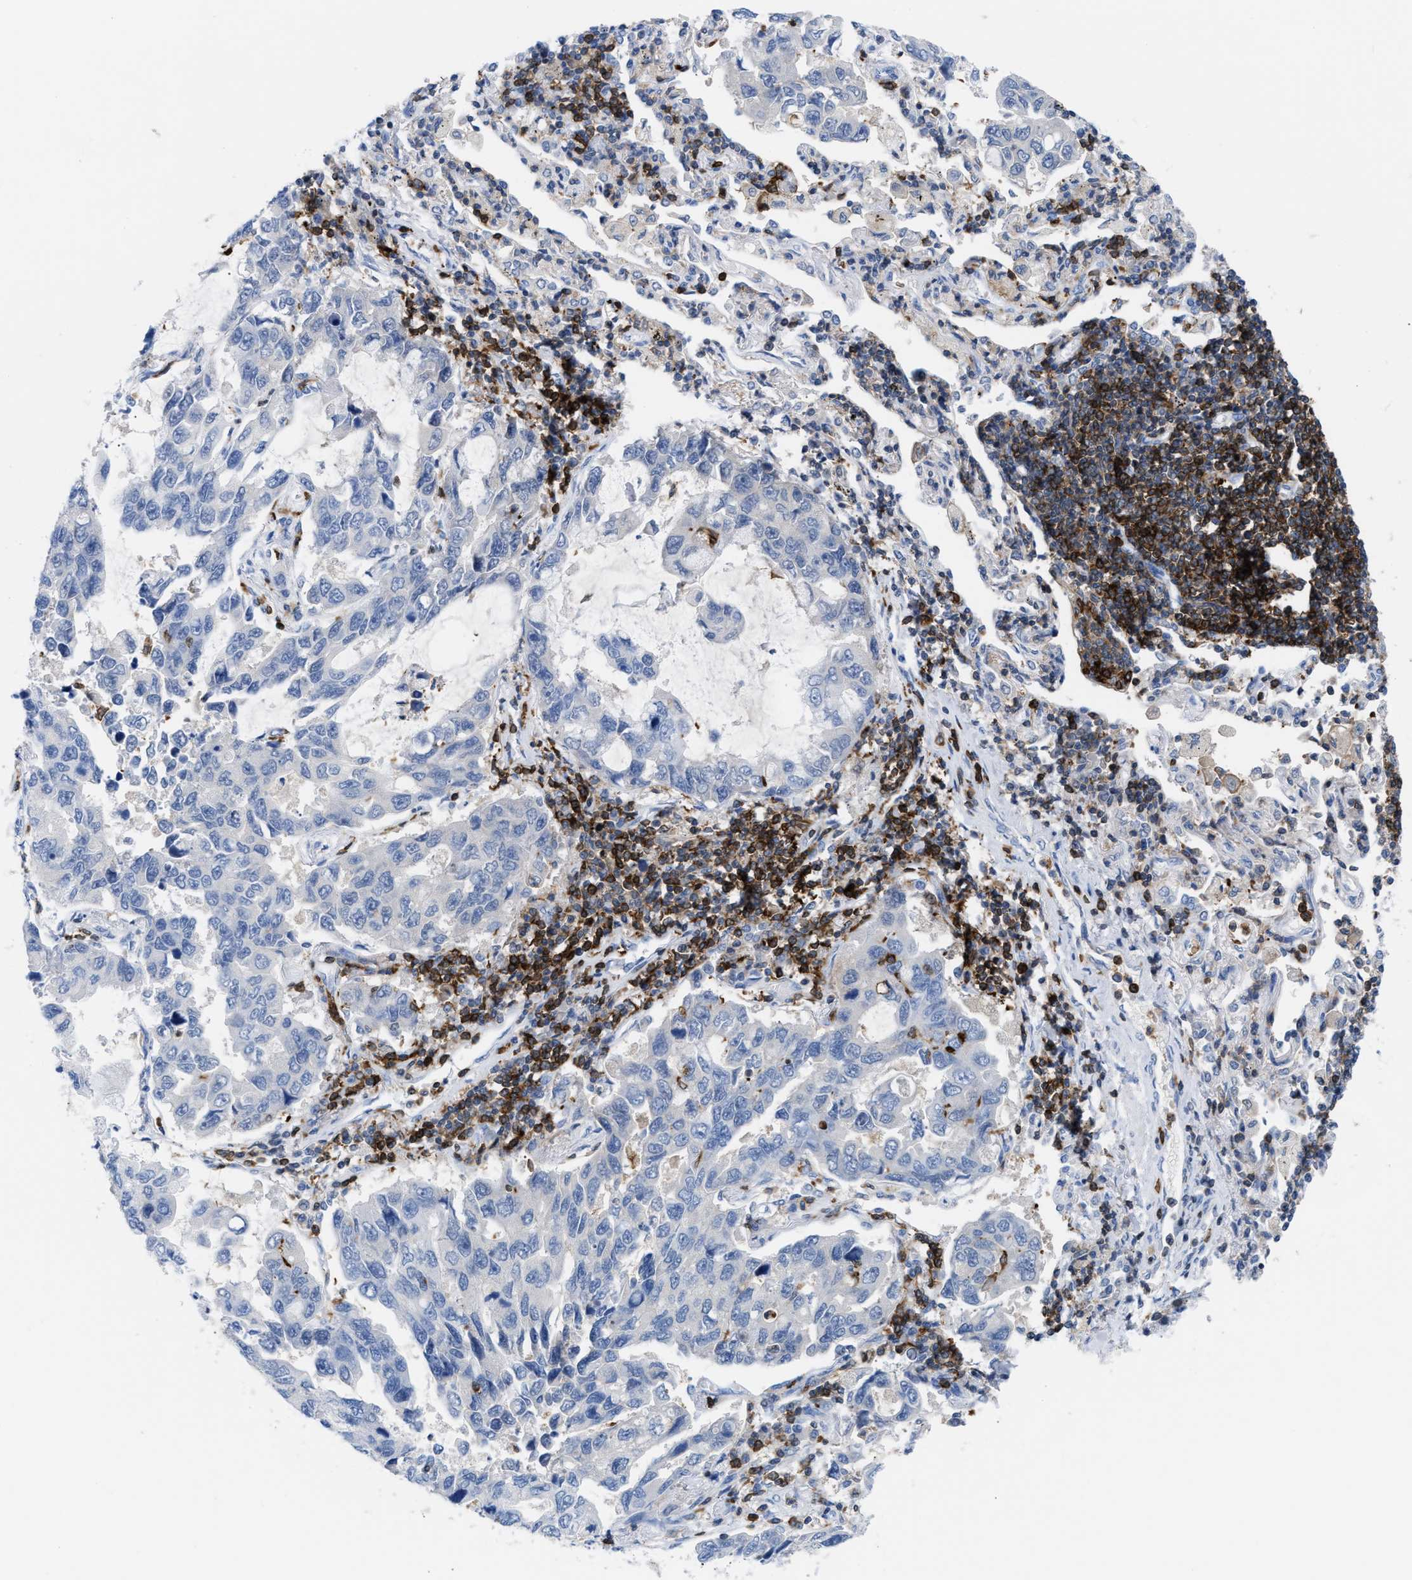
{"staining": {"intensity": "negative", "quantity": "none", "location": "none"}, "tissue": "lung cancer", "cell_type": "Tumor cells", "image_type": "cancer", "snomed": [{"axis": "morphology", "description": "Adenocarcinoma, NOS"}, {"axis": "topography", "description": "Lung"}], "caption": "Immunohistochemistry micrograph of neoplastic tissue: human lung cancer (adenocarcinoma) stained with DAB reveals no significant protein expression in tumor cells.", "gene": "LCP1", "patient": {"sex": "male", "age": 64}}